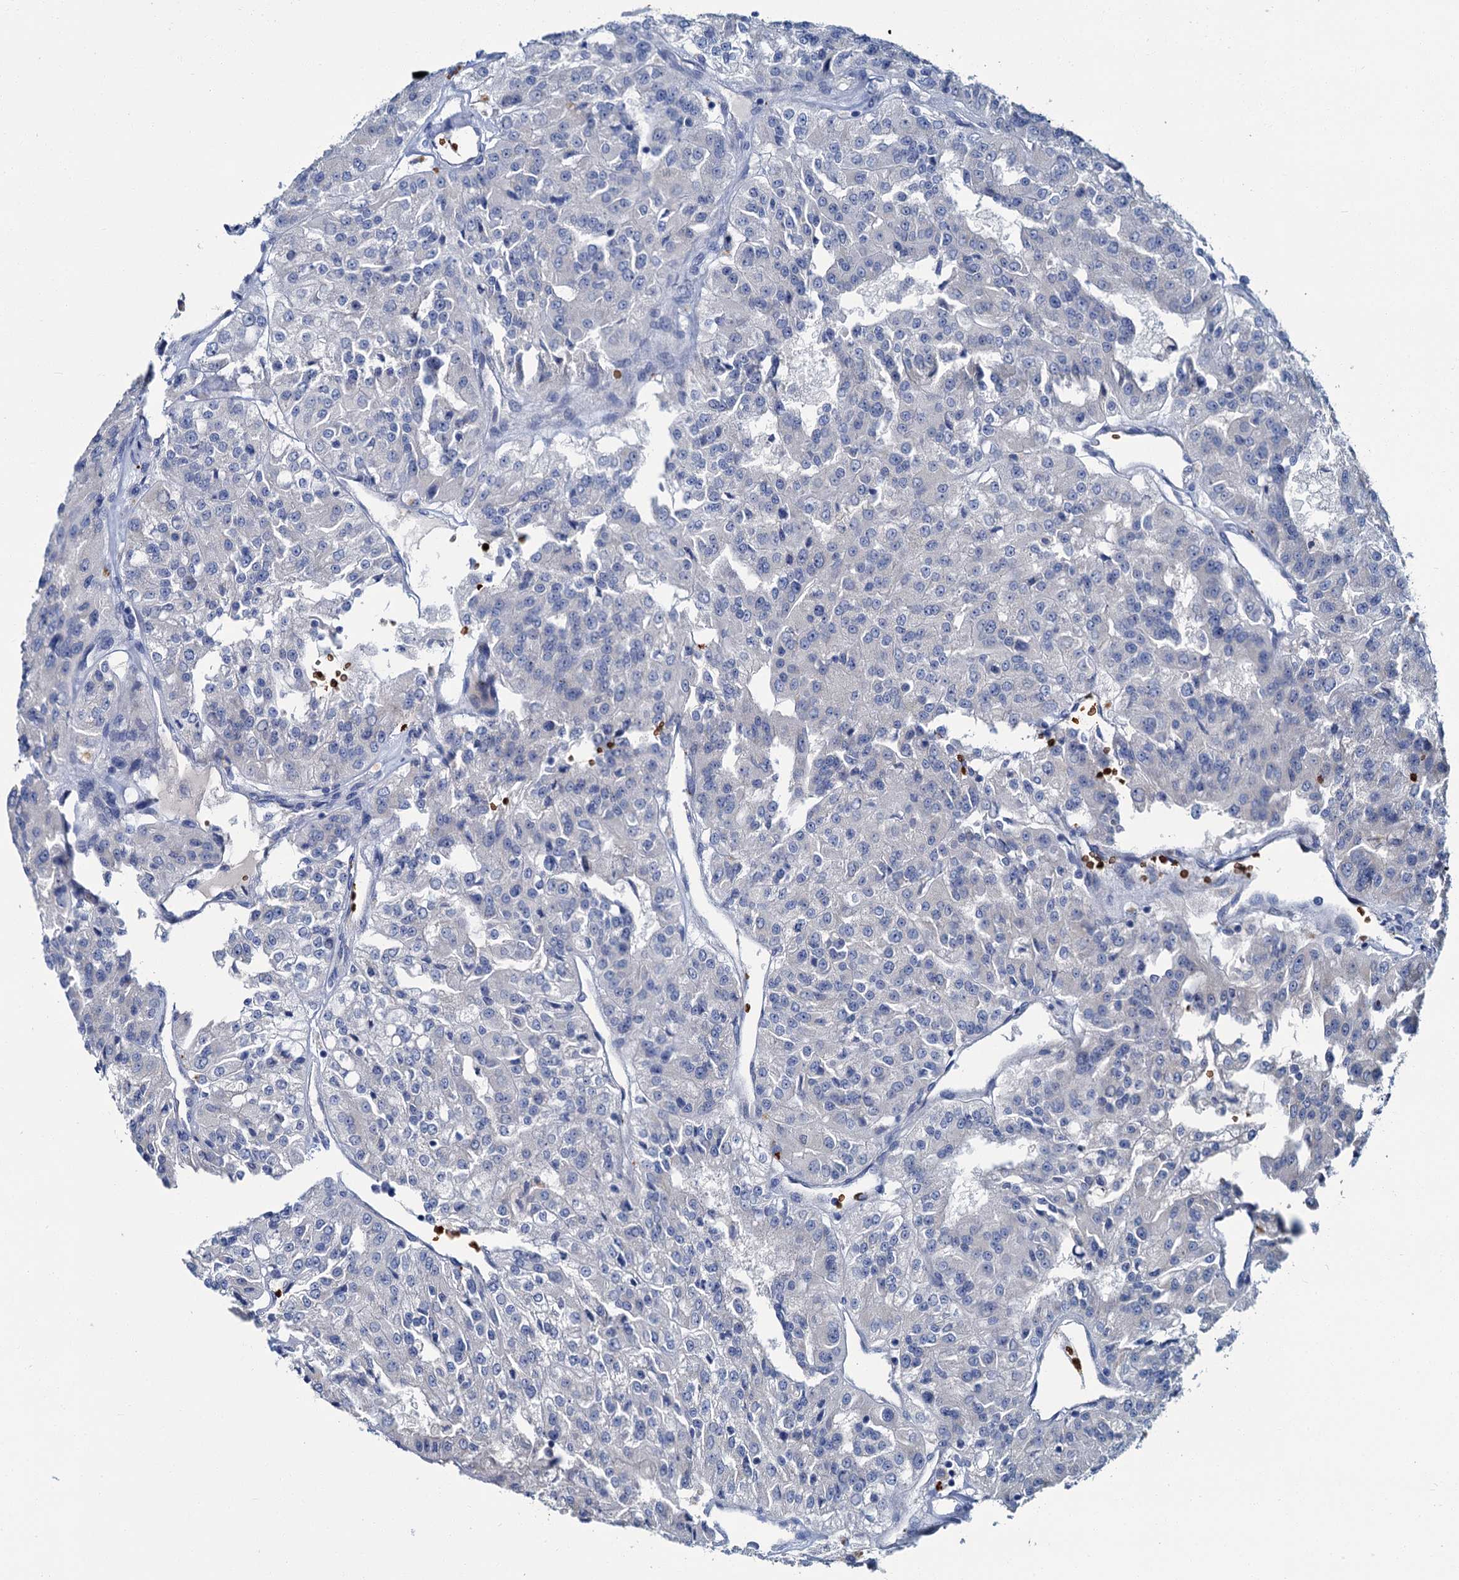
{"staining": {"intensity": "negative", "quantity": "none", "location": "none"}, "tissue": "renal cancer", "cell_type": "Tumor cells", "image_type": "cancer", "snomed": [{"axis": "morphology", "description": "Adenocarcinoma, NOS"}, {"axis": "topography", "description": "Kidney"}], "caption": "DAB (3,3'-diaminobenzidine) immunohistochemical staining of renal adenocarcinoma demonstrates no significant staining in tumor cells.", "gene": "ATG2A", "patient": {"sex": "female", "age": 63}}